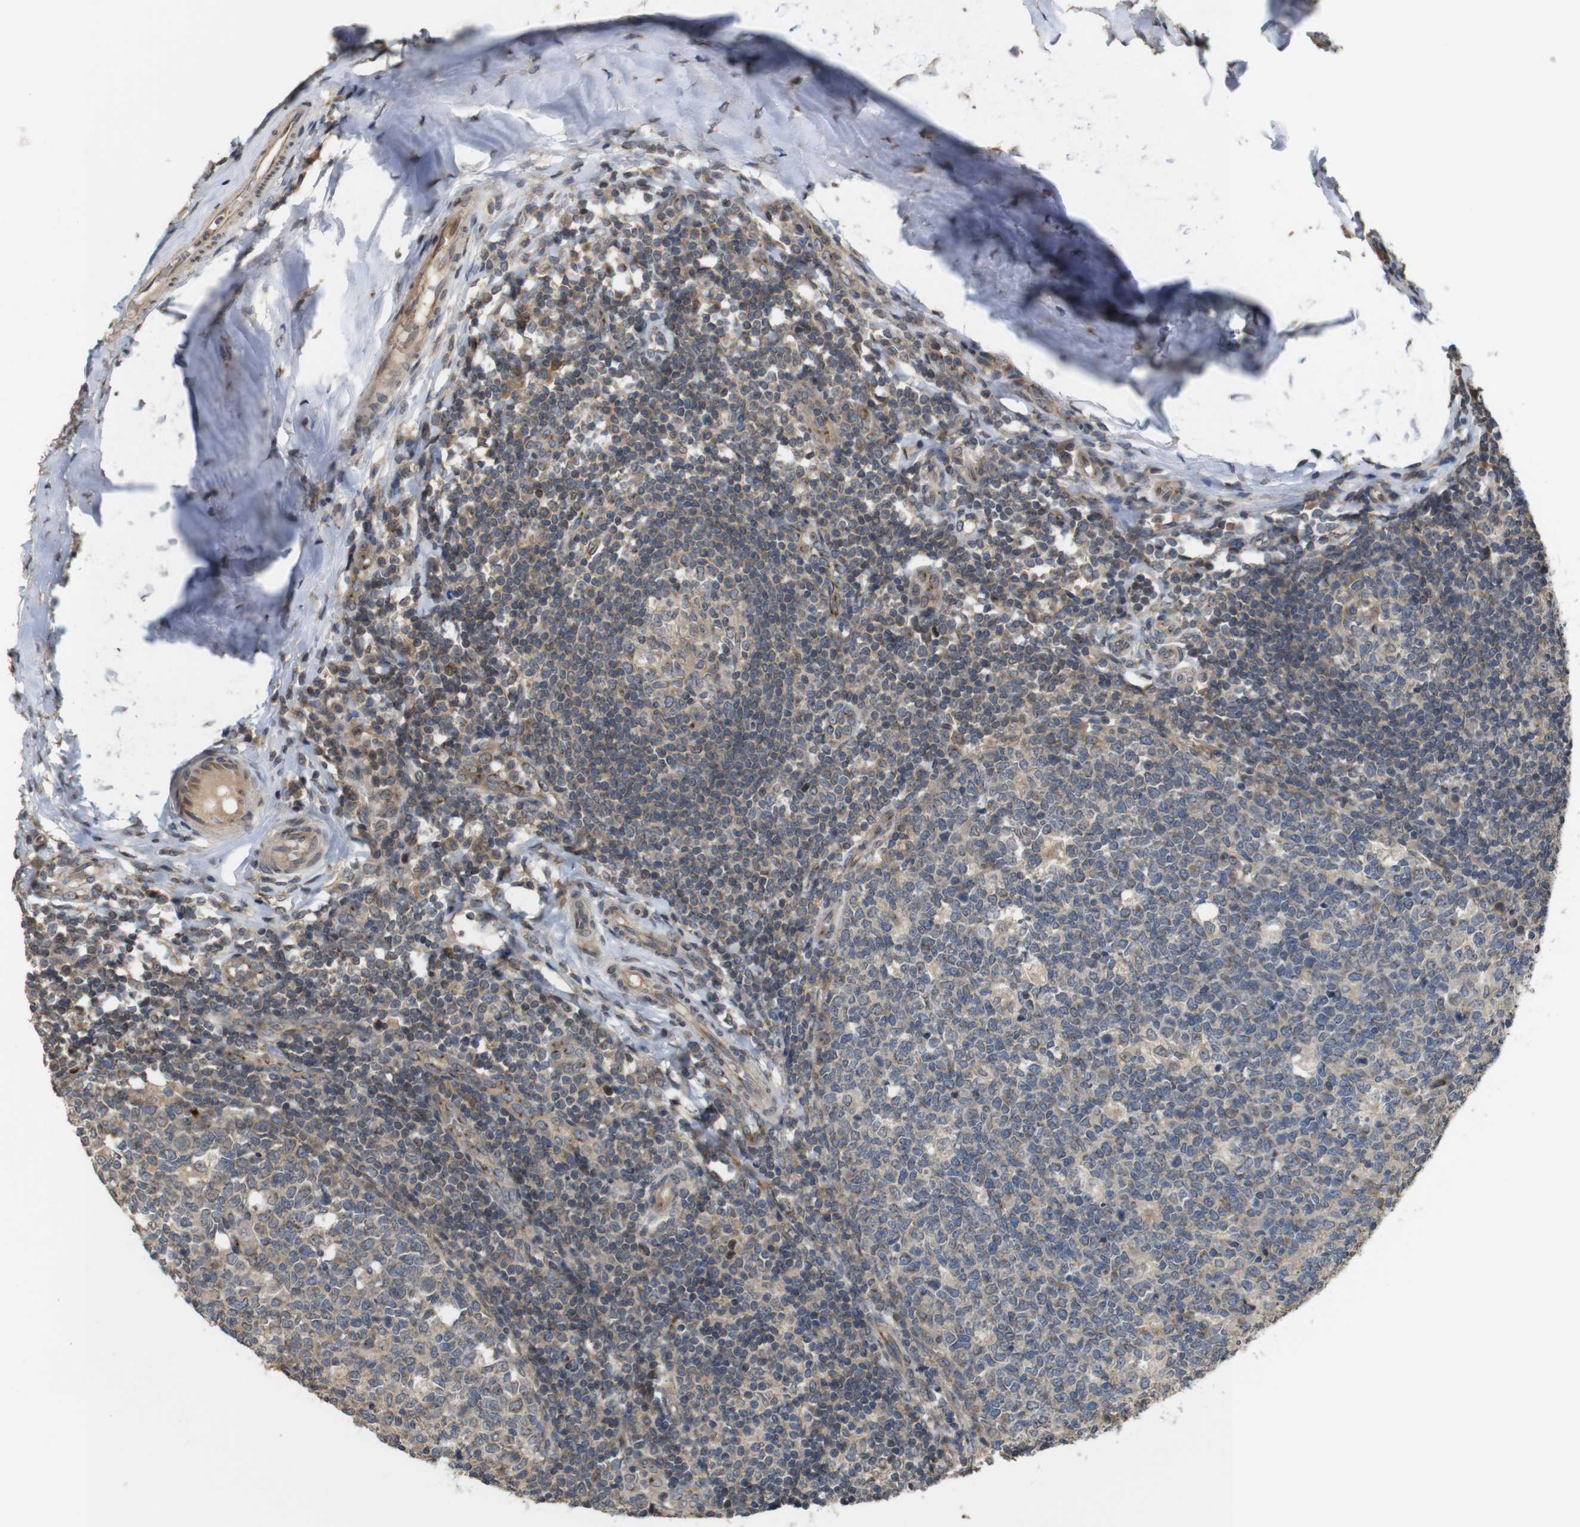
{"staining": {"intensity": "weak", "quantity": "25%-75%", "location": "cytoplasmic/membranous"}, "tissue": "tonsil", "cell_type": "Germinal center cells", "image_type": "normal", "snomed": [{"axis": "morphology", "description": "Normal tissue, NOS"}, {"axis": "topography", "description": "Tonsil"}], "caption": "A micrograph of human tonsil stained for a protein exhibits weak cytoplasmic/membranous brown staining in germinal center cells.", "gene": "EFCAB14", "patient": {"sex": "female", "age": 19}}